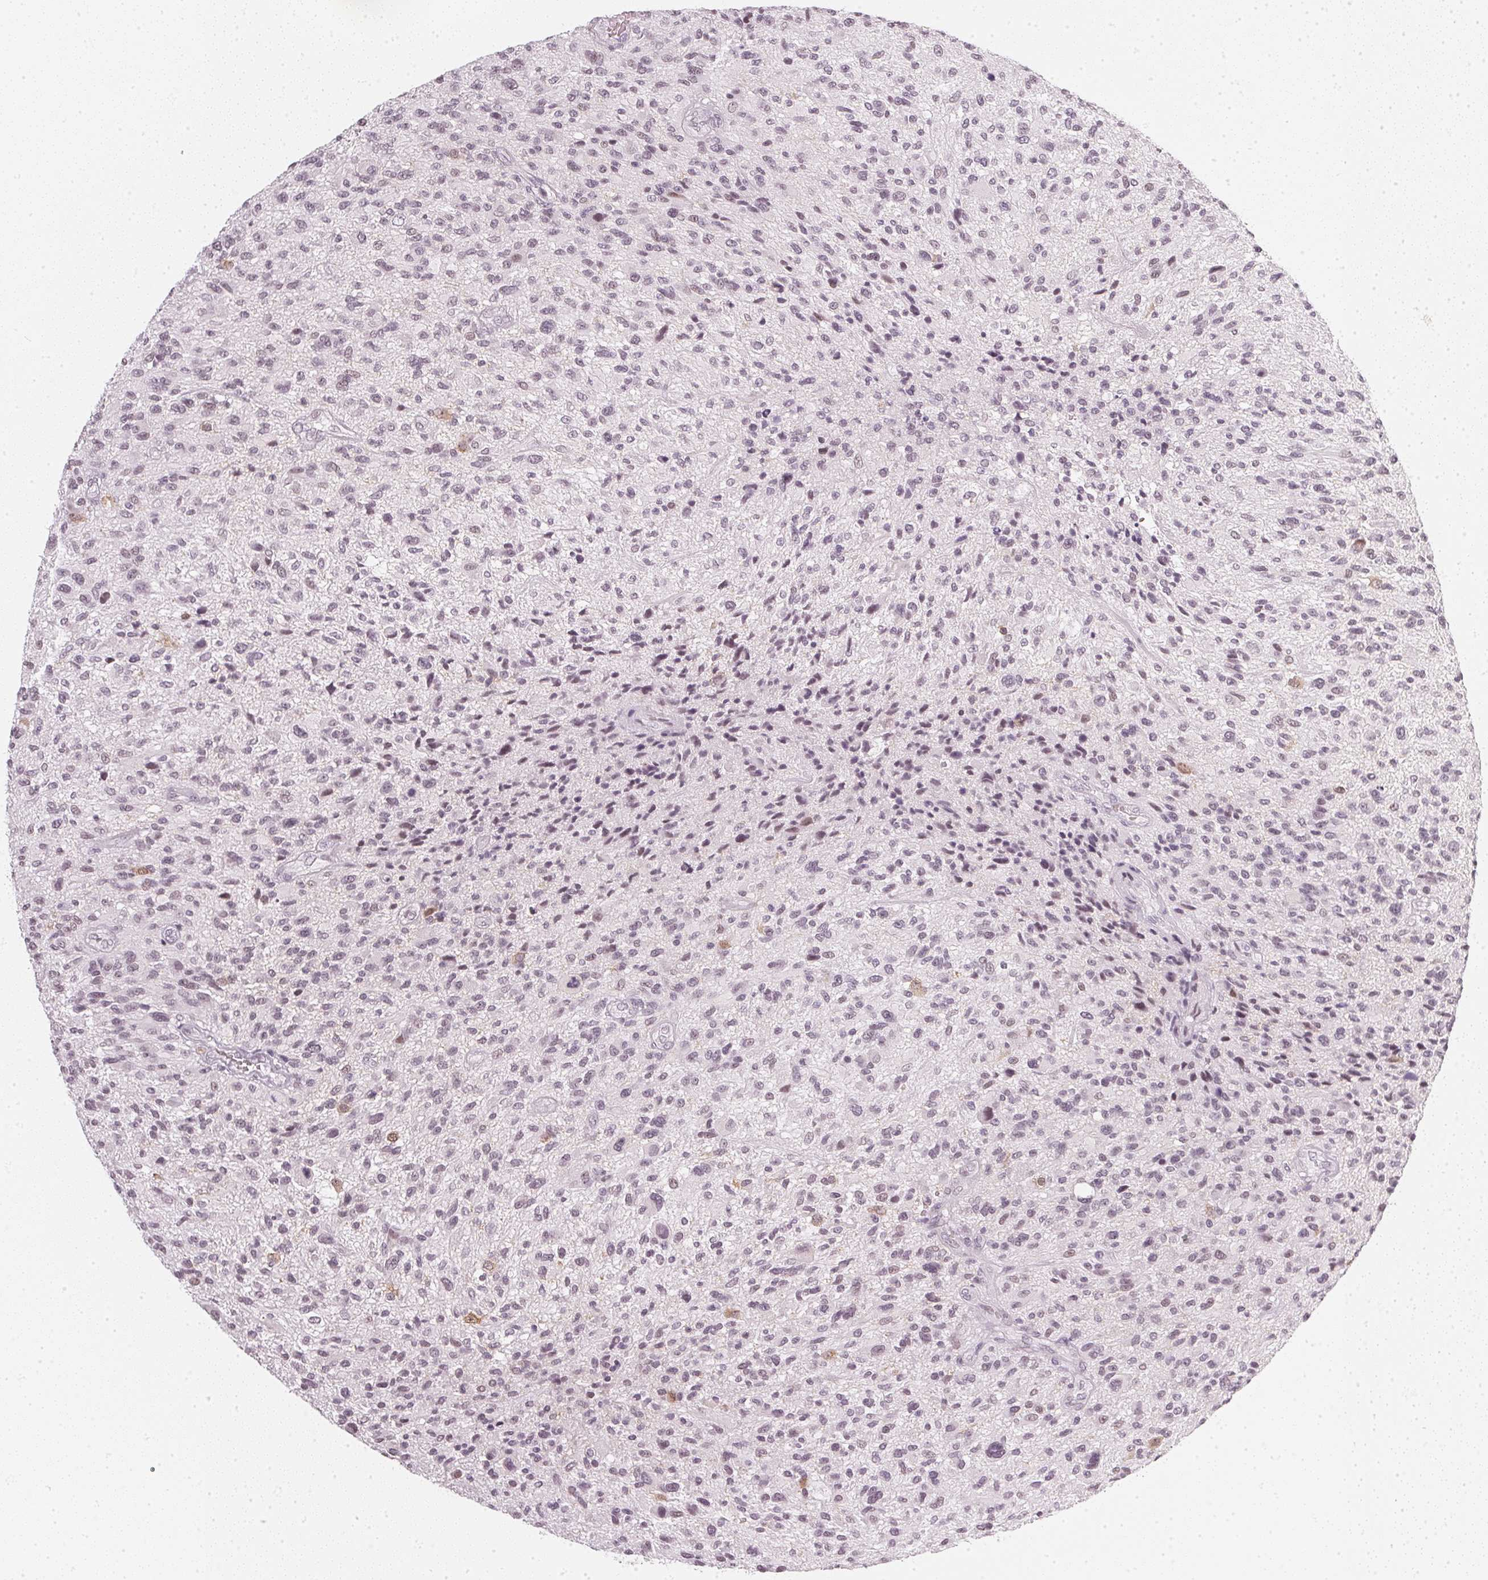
{"staining": {"intensity": "weak", "quantity": "<25%", "location": "nuclear"}, "tissue": "glioma", "cell_type": "Tumor cells", "image_type": "cancer", "snomed": [{"axis": "morphology", "description": "Glioma, malignant, High grade"}, {"axis": "topography", "description": "Brain"}], "caption": "The histopathology image exhibits no significant positivity in tumor cells of malignant glioma (high-grade). Nuclei are stained in blue.", "gene": "DNAJC6", "patient": {"sex": "male", "age": 47}}